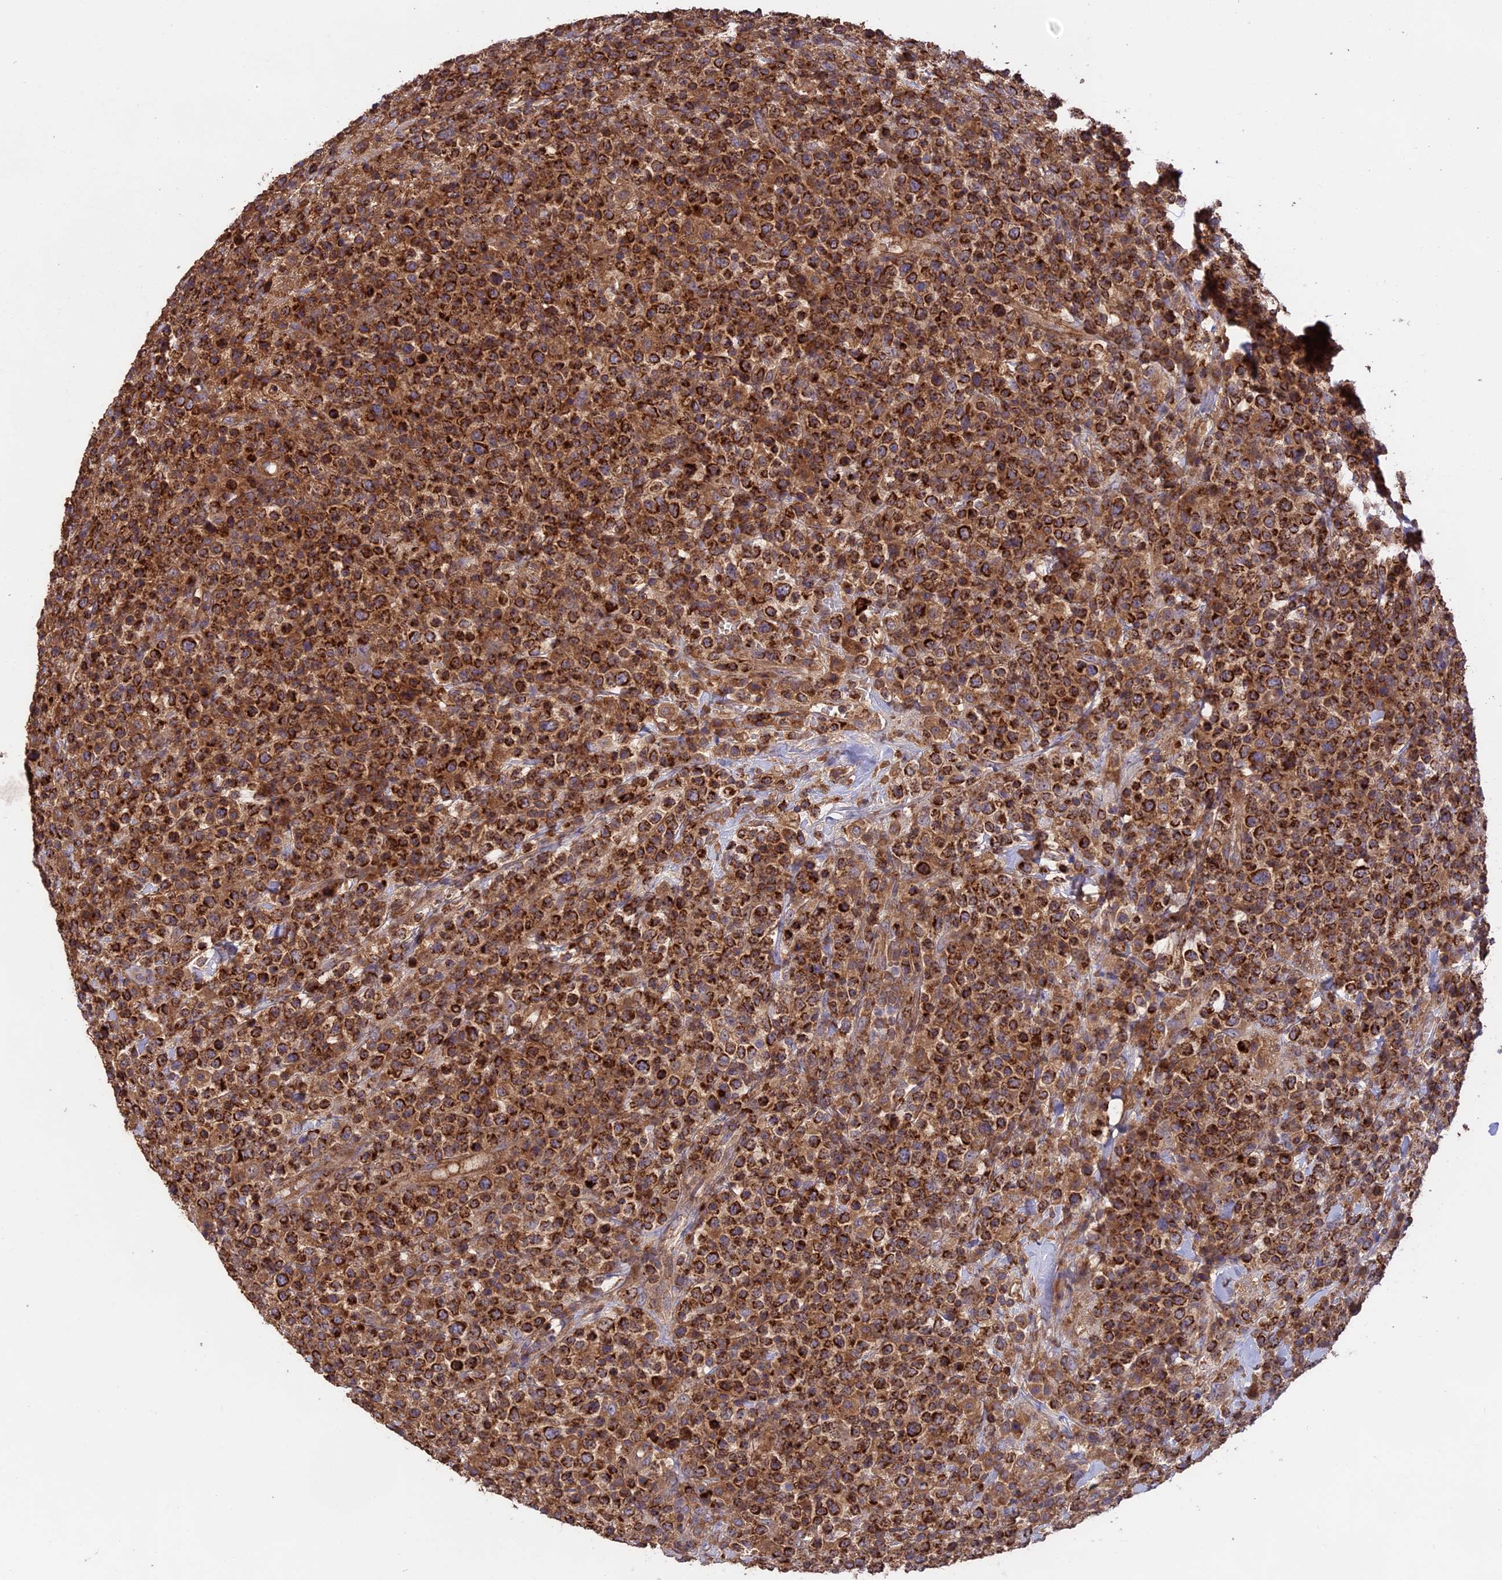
{"staining": {"intensity": "strong", "quantity": ">75%", "location": "cytoplasmic/membranous"}, "tissue": "lymphoma", "cell_type": "Tumor cells", "image_type": "cancer", "snomed": [{"axis": "morphology", "description": "Malignant lymphoma, non-Hodgkin's type, High grade"}, {"axis": "topography", "description": "Colon"}], "caption": "Immunohistochemical staining of human lymphoma reveals high levels of strong cytoplasmic/membranous protein expression in approximately >75% of tumor cells.", "gene": "NUDT8", "patient": {"sex": "female", "age": 53}}